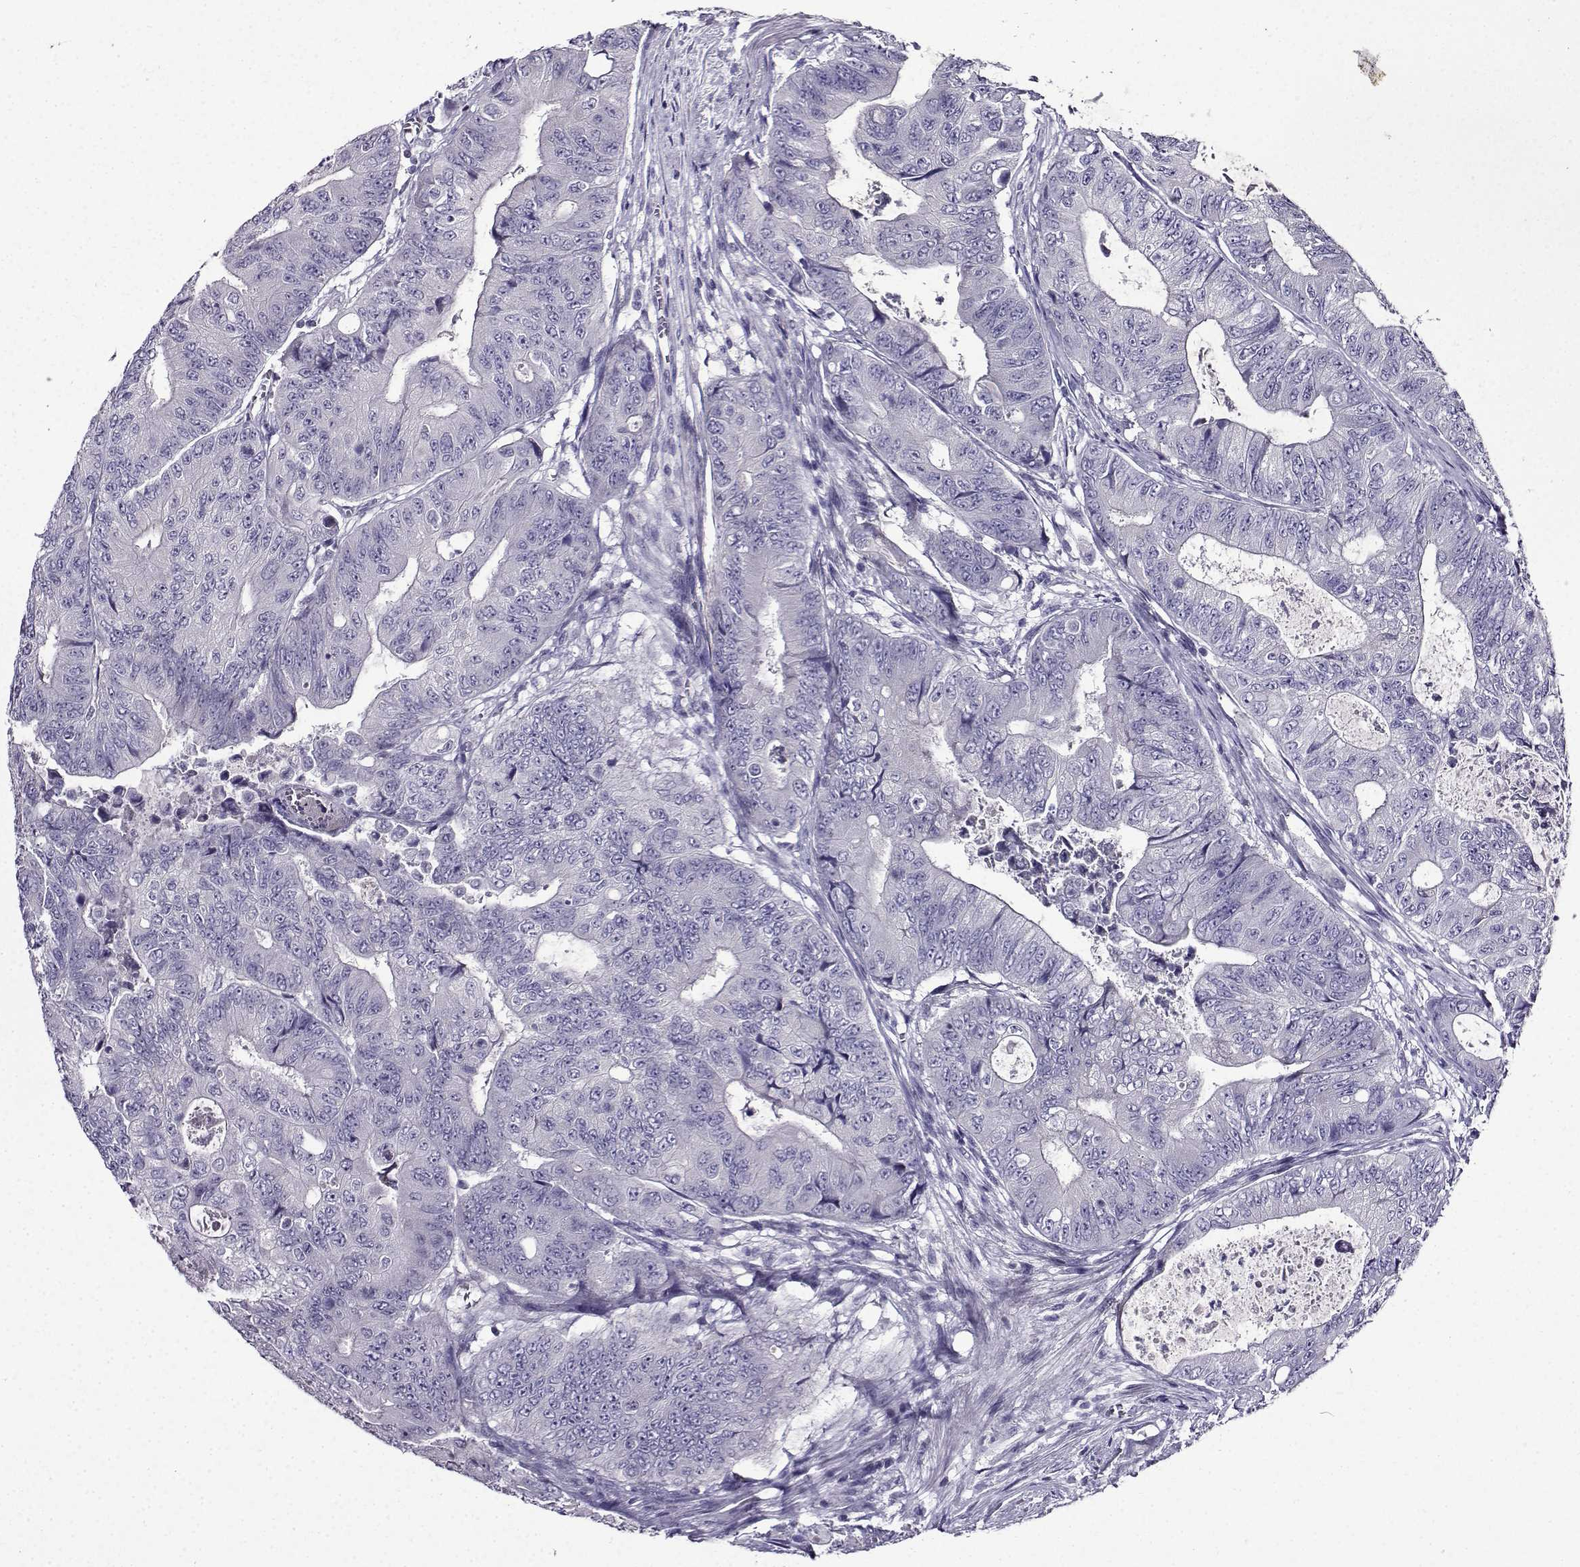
{"staining": {"intensity": "negative", "quantity": "none", "location": "none"}, "tissue": "colorectal cancer", "cell_type": "Tumor cells", "image_type": "cancer", "snomed": [{"axis": "morphology", "description": "Adenocarcinoma, NOS"}, {"axis": "topography", "description": "Colon"}], "caption": "Immunohistochemistry (IHC) photomicrograph of neoplastic tissue: colorectal adenocarcinoma stained with DAB (3,3'-diaminobenzidine) reveals no significant protein positivity in tumor cells.", "gene": "TMEM266", "patient": {"sex": "female", "age": 48}}